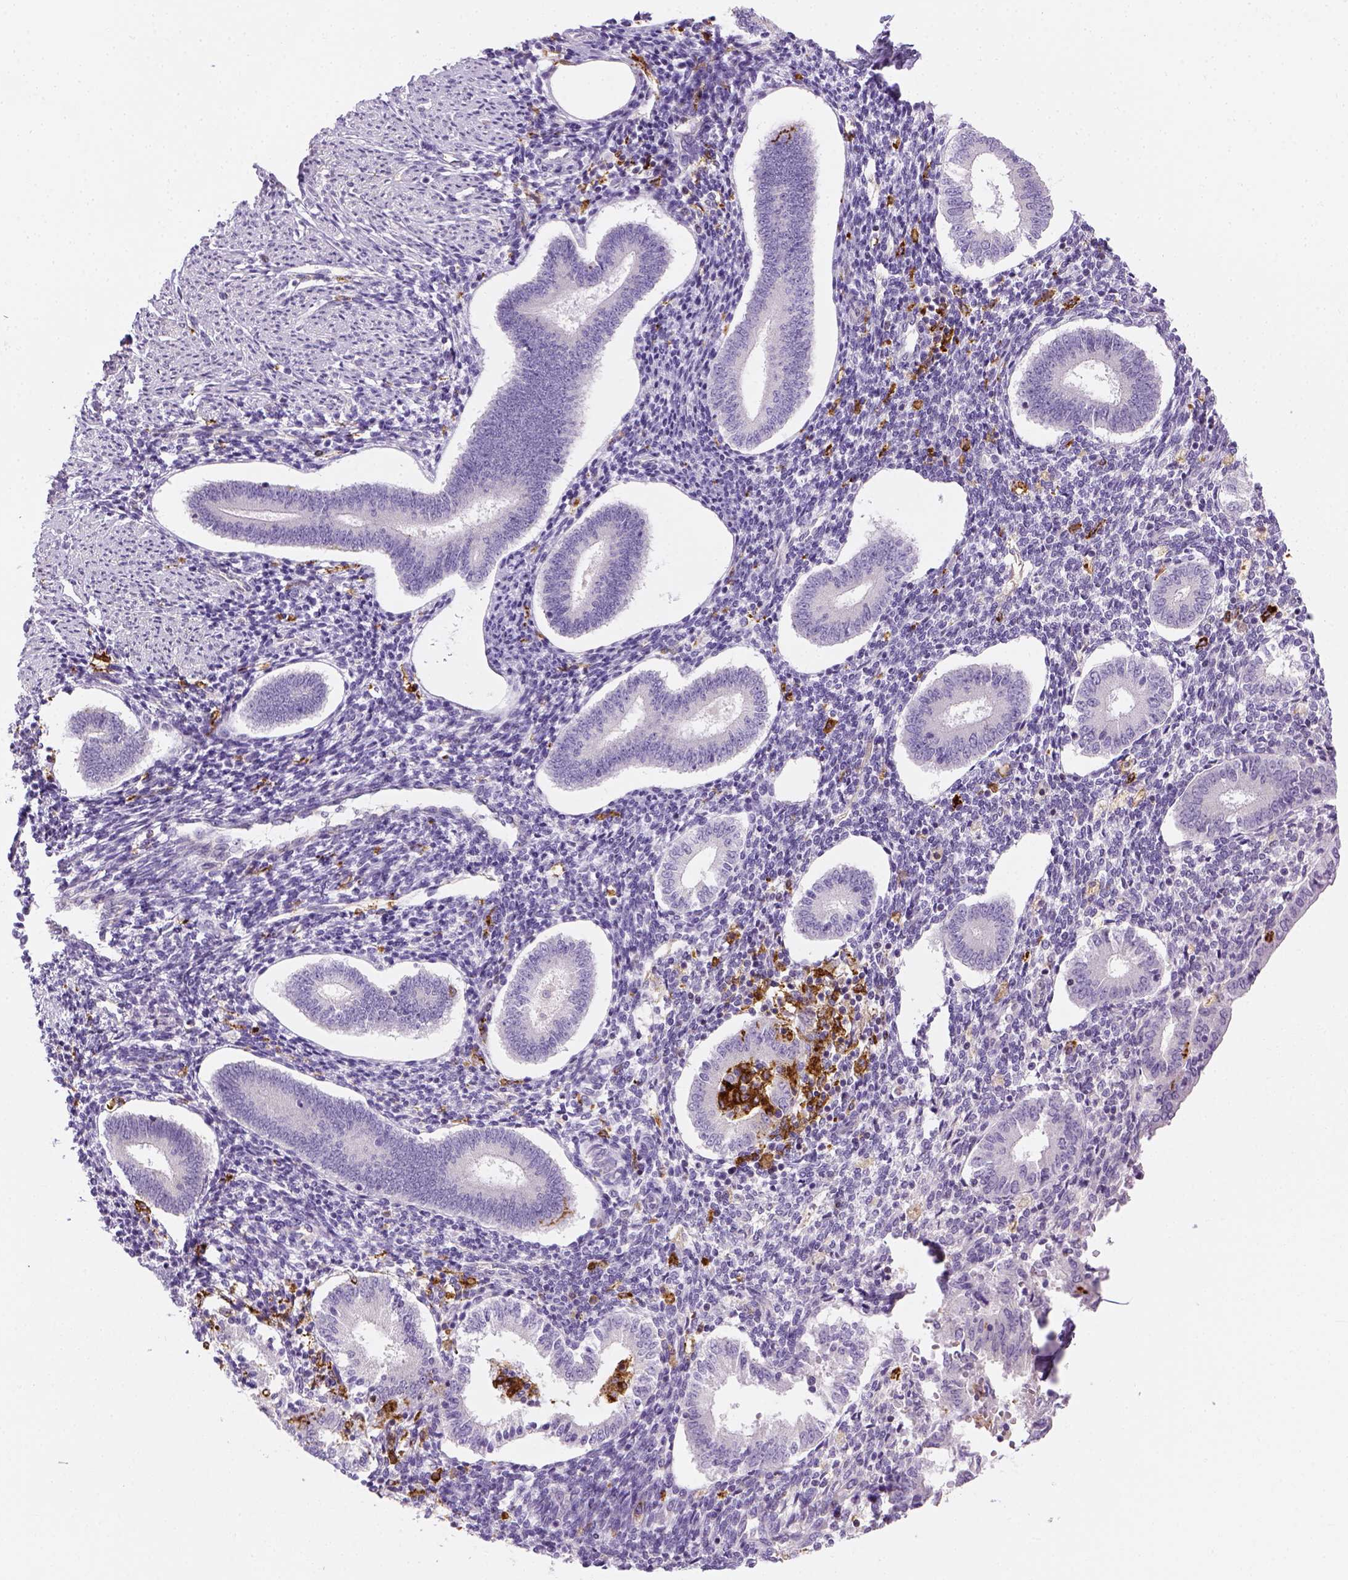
{"staining": {"intensity": "negative", "quantity": "none", "location": "none"}, "tissue": "endometrium", "cell_type": "Cells in endometrial stroma", "image_type": "normal", "snomed": [{"axis": "morphology", "description": "Normal tissue, NOS"}, {"axis": "topography", "description": "Endometrium"}], "caption": "Cells in endometrial stroma are negative for protein expression in benign human endometrium. The staining was performed using DAB to visualize the protein expression in brown, while the nuclei were stained in blue with hematoxylin (Magnification: 20x).", "gene": "CACNB1", "patient": {"sex": "female", "age": 40}}